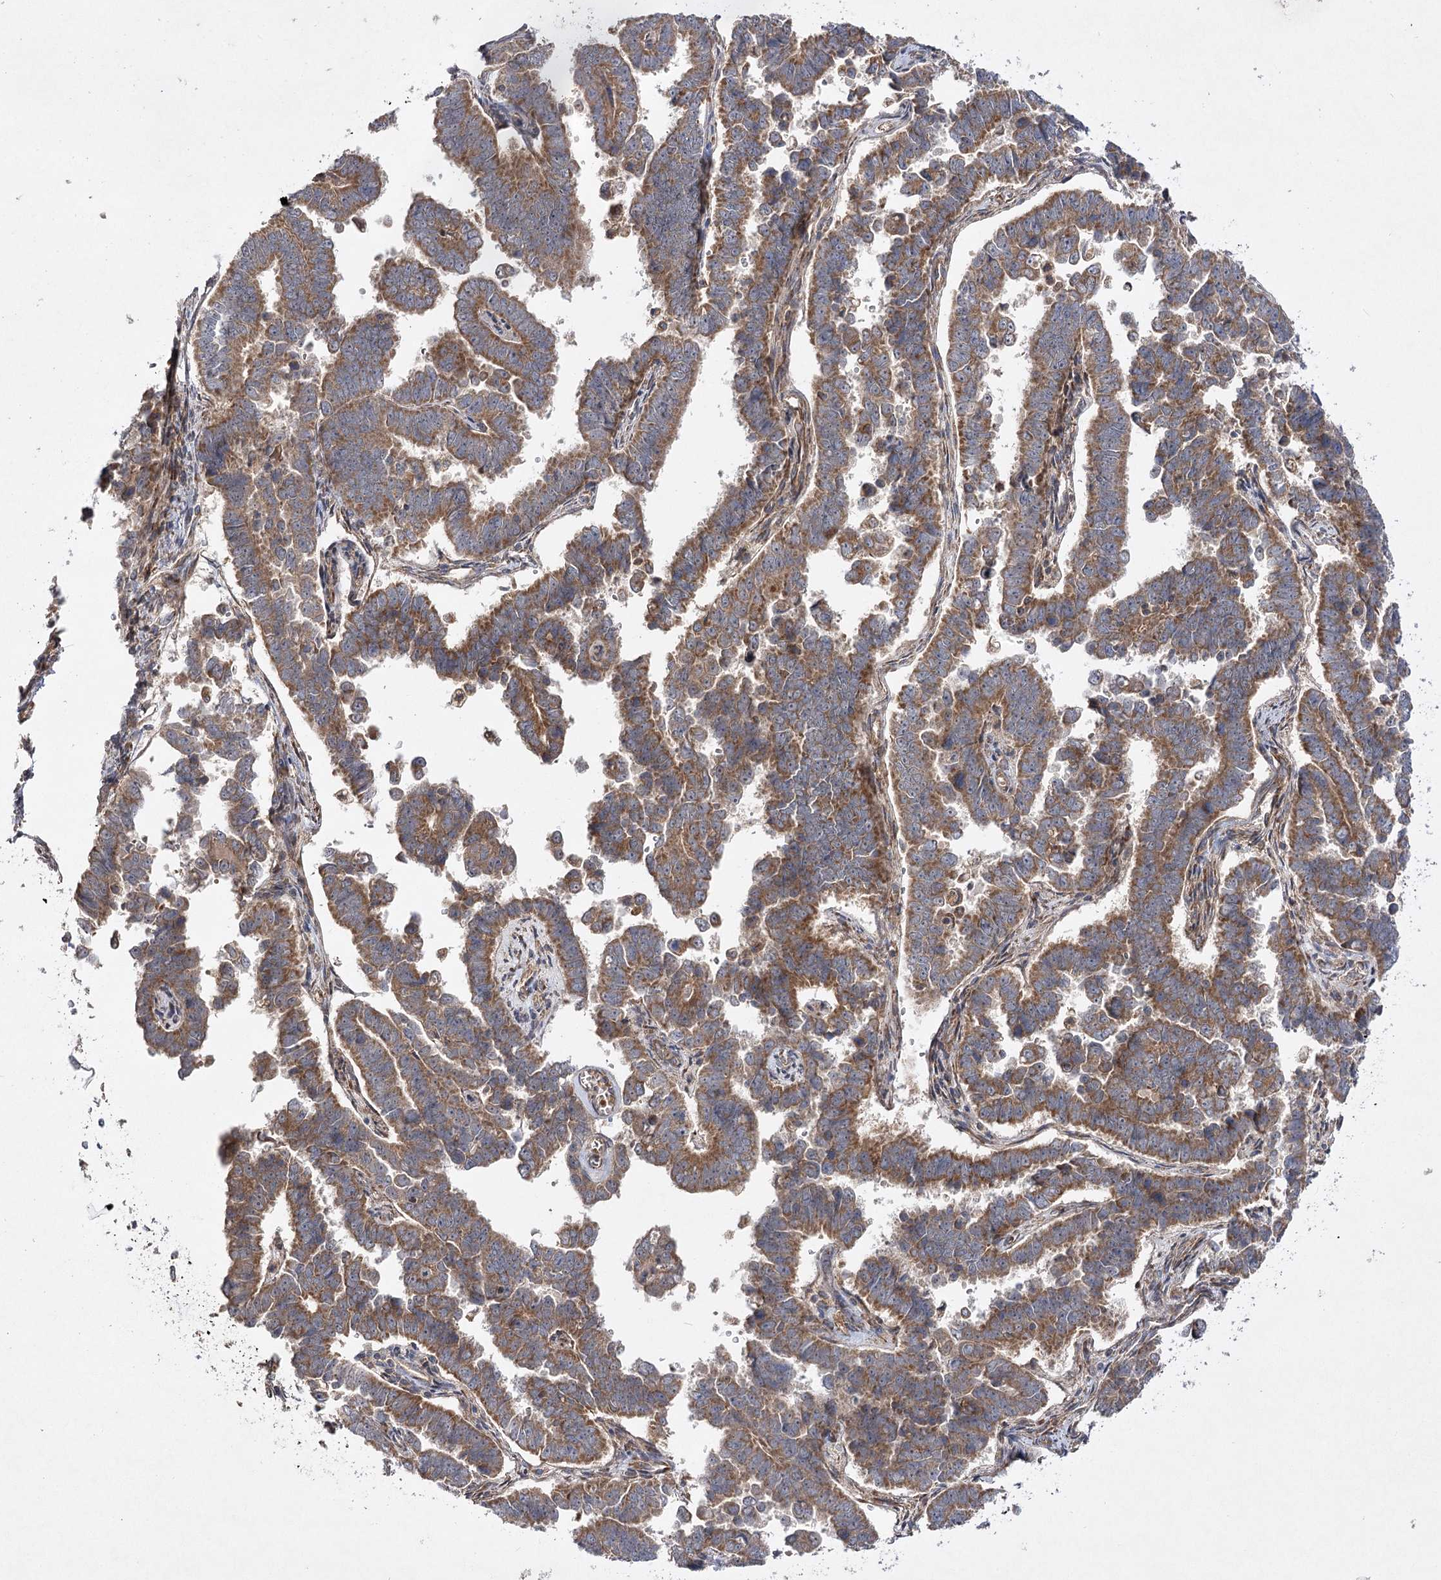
{"staining": {"intensity": "moderate", "quantity": ">75%", "location": "cytoplasmic/membranous"}, "tissue": "endometrial cancer", "cell_type": "Tumor cells", "image_type": "cancer", "snomed": [{"axis": "morphology", "description": "Adenocarcinoma, NOS"}, {"axis": "topography", "description": "Endometrium"}], "caption": "Moderate cytoplasmic/membranous protein staining is seen in approximately >75% of tumor cells in endometrial adenocarcinoma. The protein is stained brown, and the nuclei are stained in blue (DAB IHC with brightfield microscopy, high magnification).", "gene": "DNAJC13", "patient": {"sex": "female", "age": 75}}